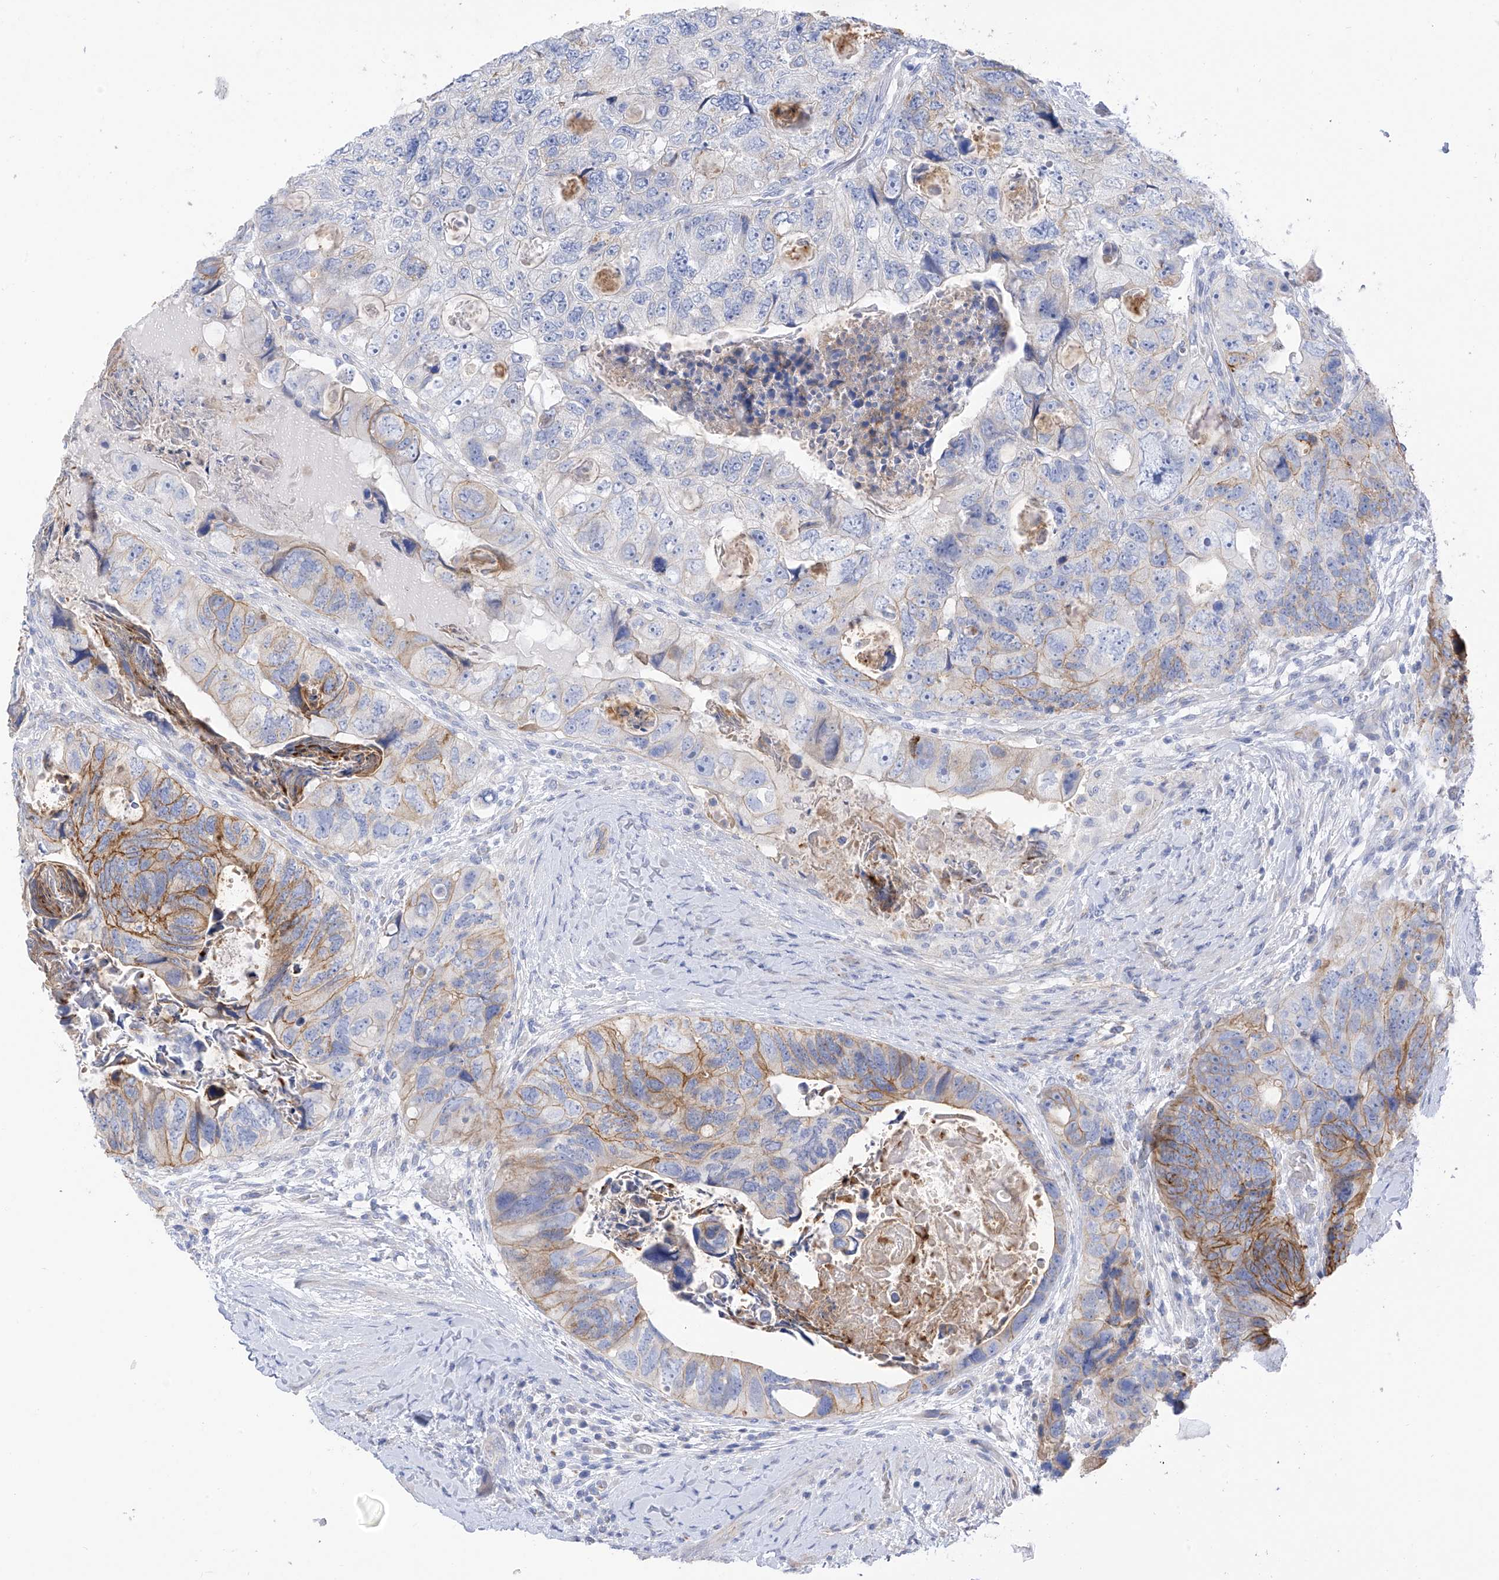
{"staining": {"intensity": "moderate", "quantity": "<25%", "location": "cytoplasmic/membranous"}, "tissue": "colorectal cancer", "cell_type": "Tumor cells", "image_type": "cancer", "snomed": [{"axis": "morphology", "description": "Adenocarcinoma, NOS"}, {"axis": "topography", "description": "Rectum"}], "caption": "Protein staining of colorectal cancer tissue exhibits moderate cytoplasmic/membranous positivity in about <25% of tumor cells. (DAB IHC, brown staining for protein, blue staining for nuclei).", "gene": "ITGA9", "patient": {"sex": "male", "age": 59}}